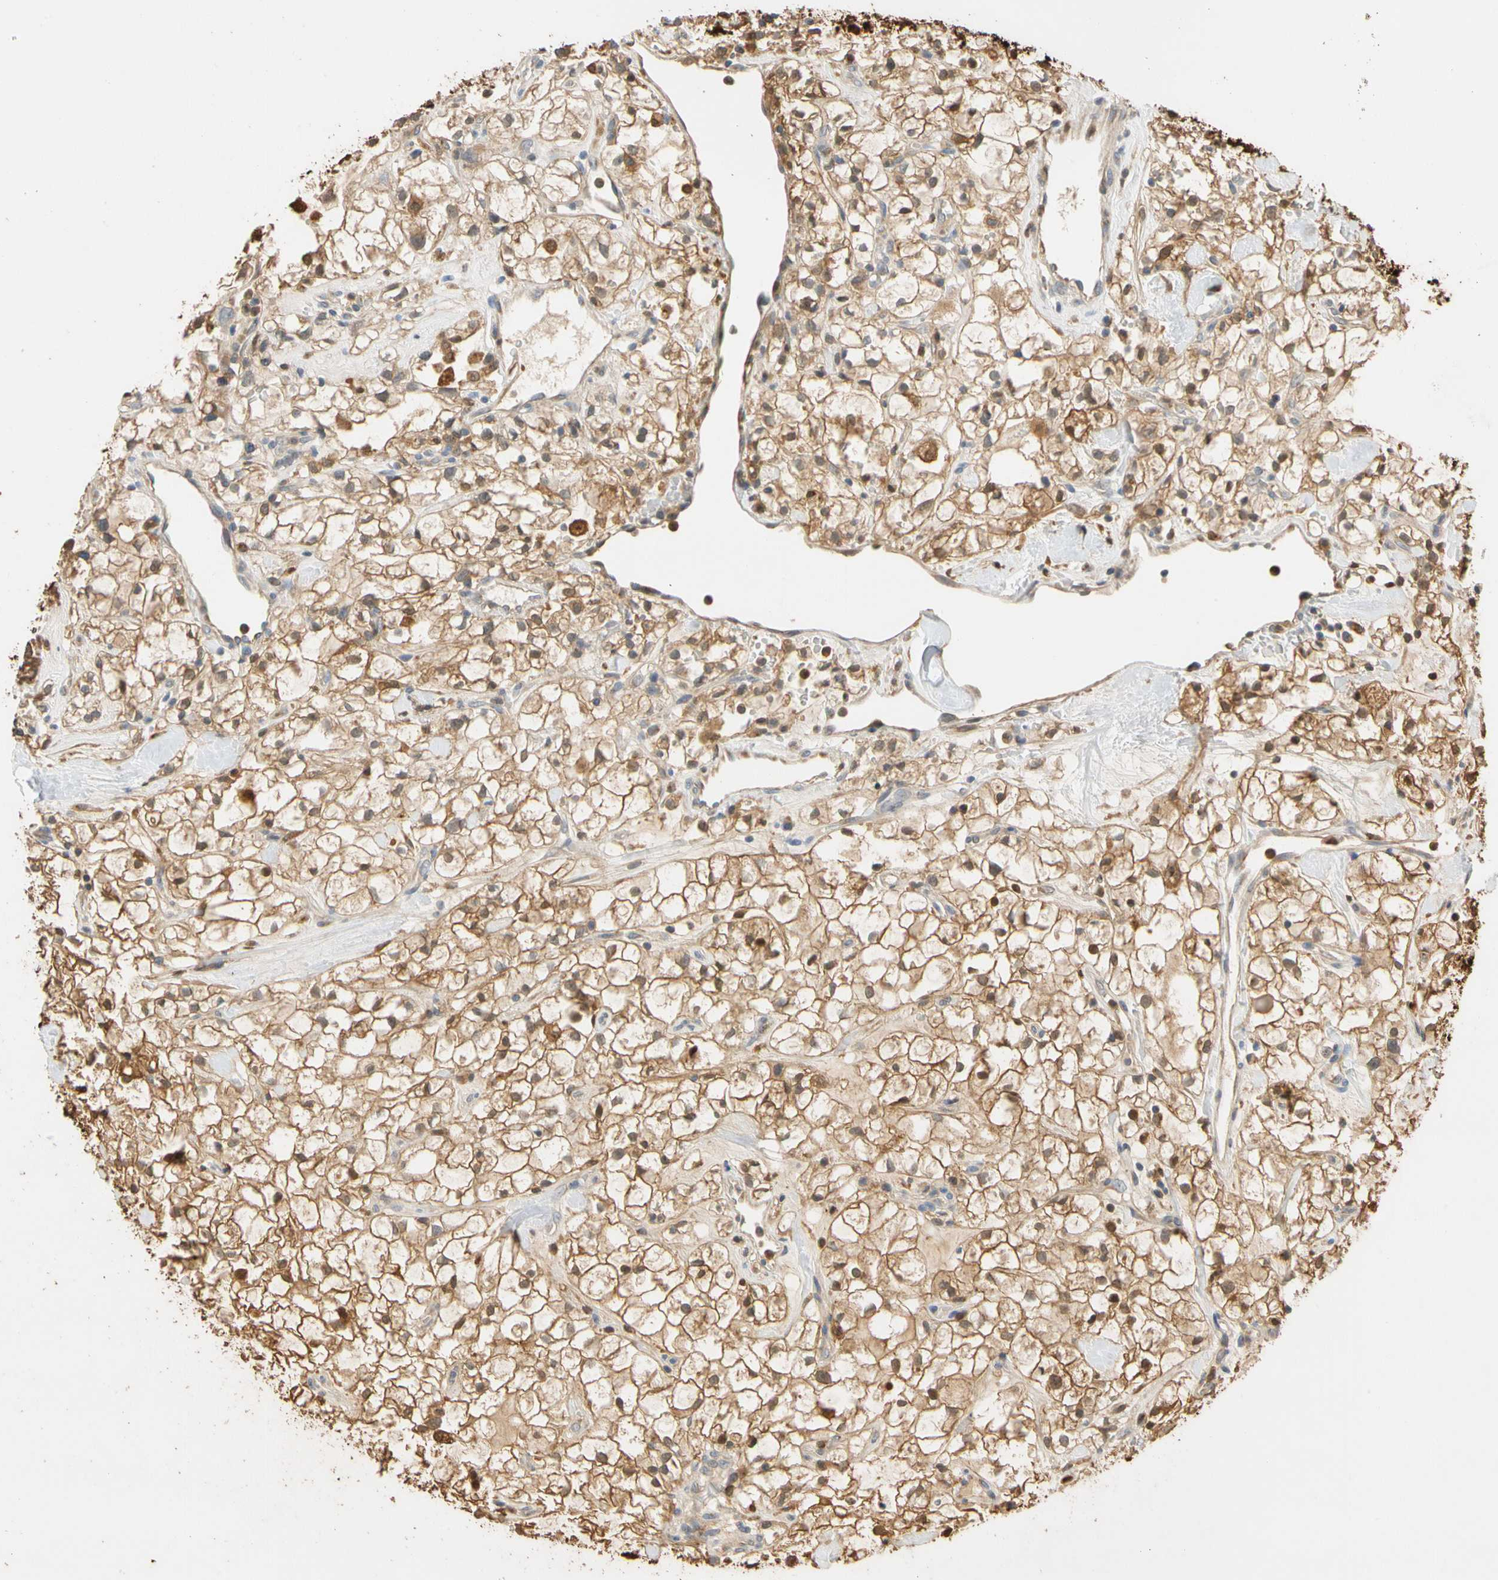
{"staining": {"intensity": "moderate", "quantity": ">75%", "location": "cytoplasmic/membranous,nuclear"}, "tissue": "renal cancer", "cell_type": "Tumor cells", "image_type": "cancer", "snomed": [{"axis": "morphology", "description": "Adenocarcinoma, NOS"}, {"axis": "topography", "description": "Kidney"}], "caption": "Renal cancer (adenocarcinoma) stained with DAB (3,3'-diaminobenzidine) IHC exhibits medium levels of moderate cytoplasmic/membranous and nuclear expression in approximately >75% of tumor cells.", "gene": "GPSM2", "patient": {"sex": "female", "age": 60}}